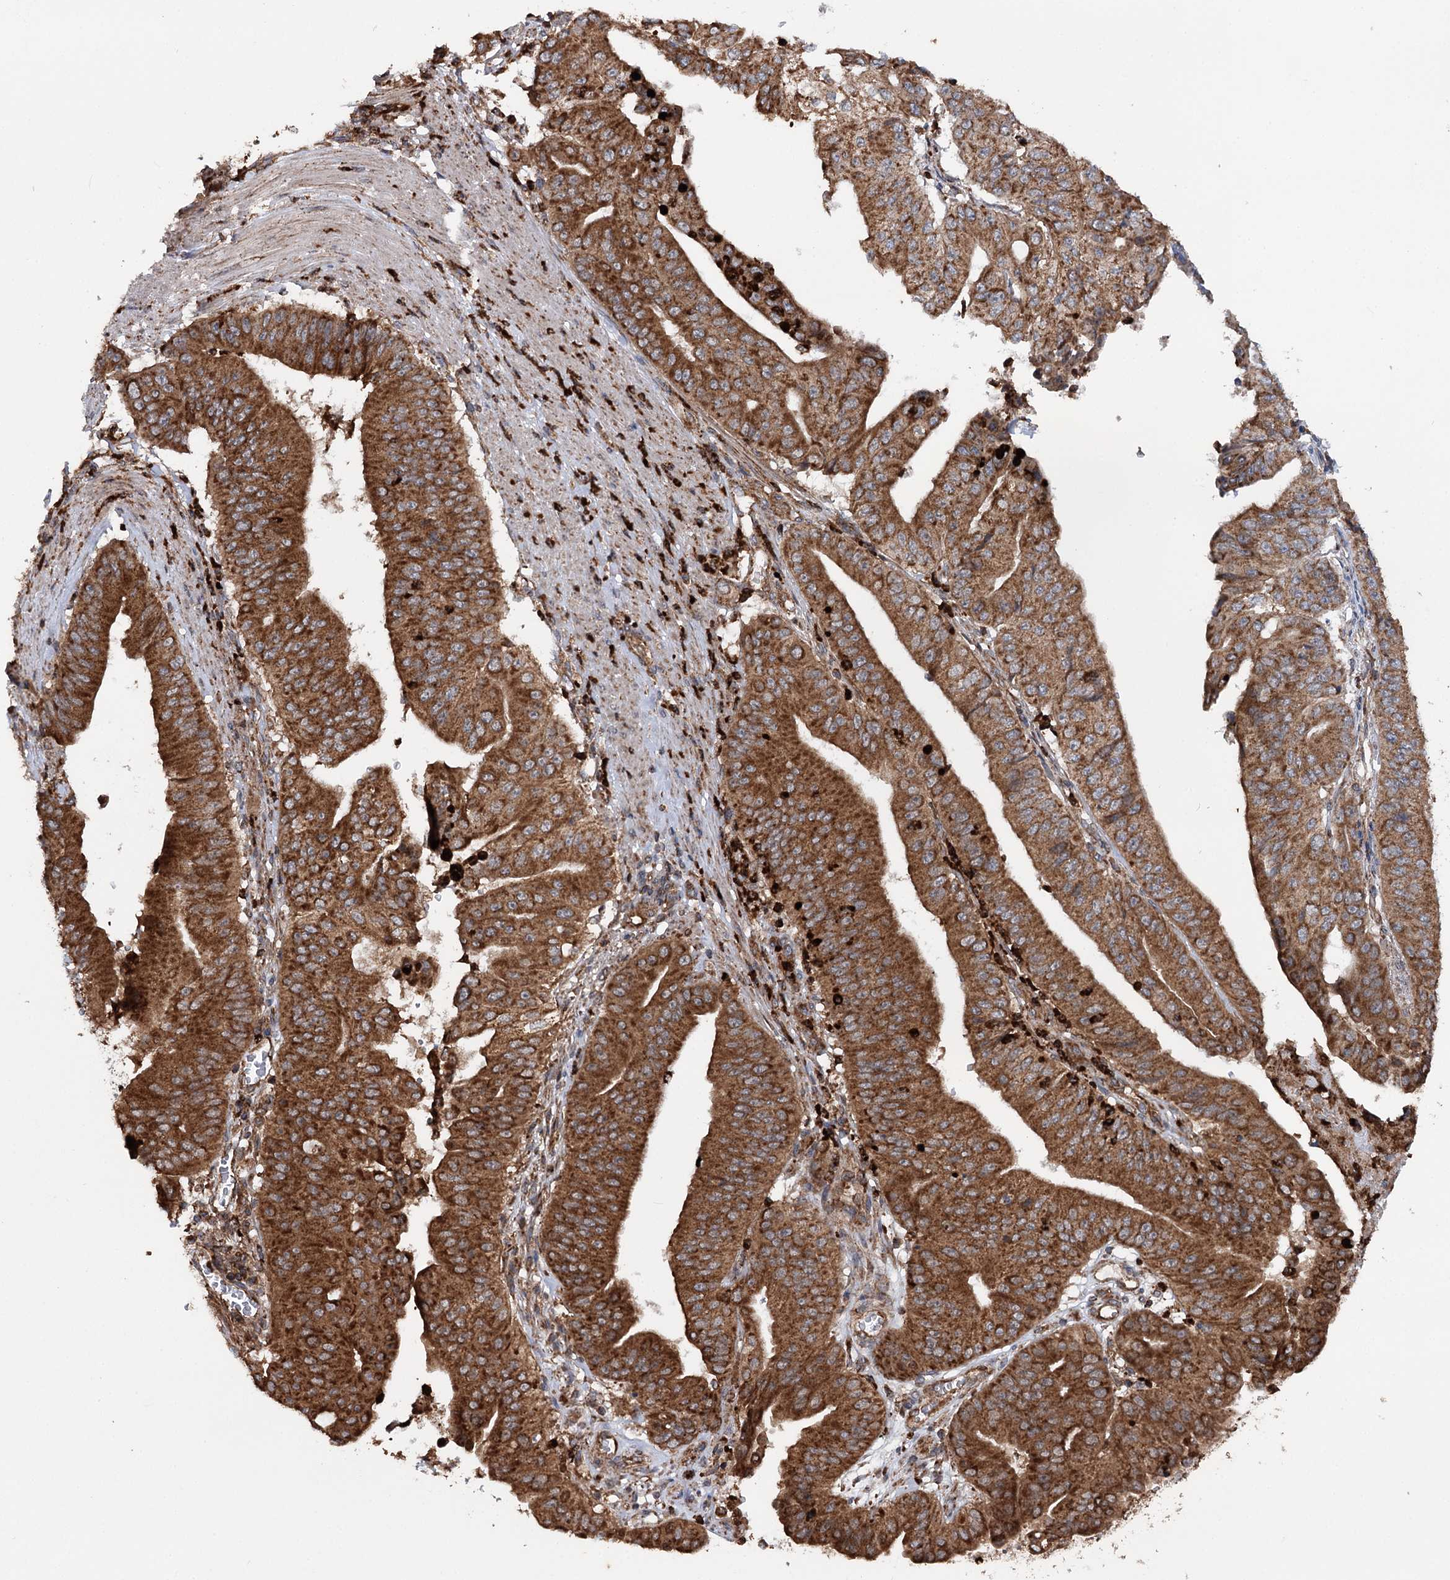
{"staining": {"intensity": "strong", "quantity": ">75%", "location": "cytoplasmic/membranous"}, "tissue": "pancreatic cancer", "cell_type": "Tumor cells", "image_type": "cancer", "snomed": [{"axis": "morphology", "description": "Adenocarcinoma, NOS"}, {"axis": "topography", "description": "Pancreas"}], "caption": "Adenocarcinoma (pancreatic) was stained to show a protein in brown. There is high levels of strong cytoplasmic/membranous staining in about >75% of tumor cells.", "gene": "FGFR1OP2", "patient": {"sex": "female", "age": 77}}